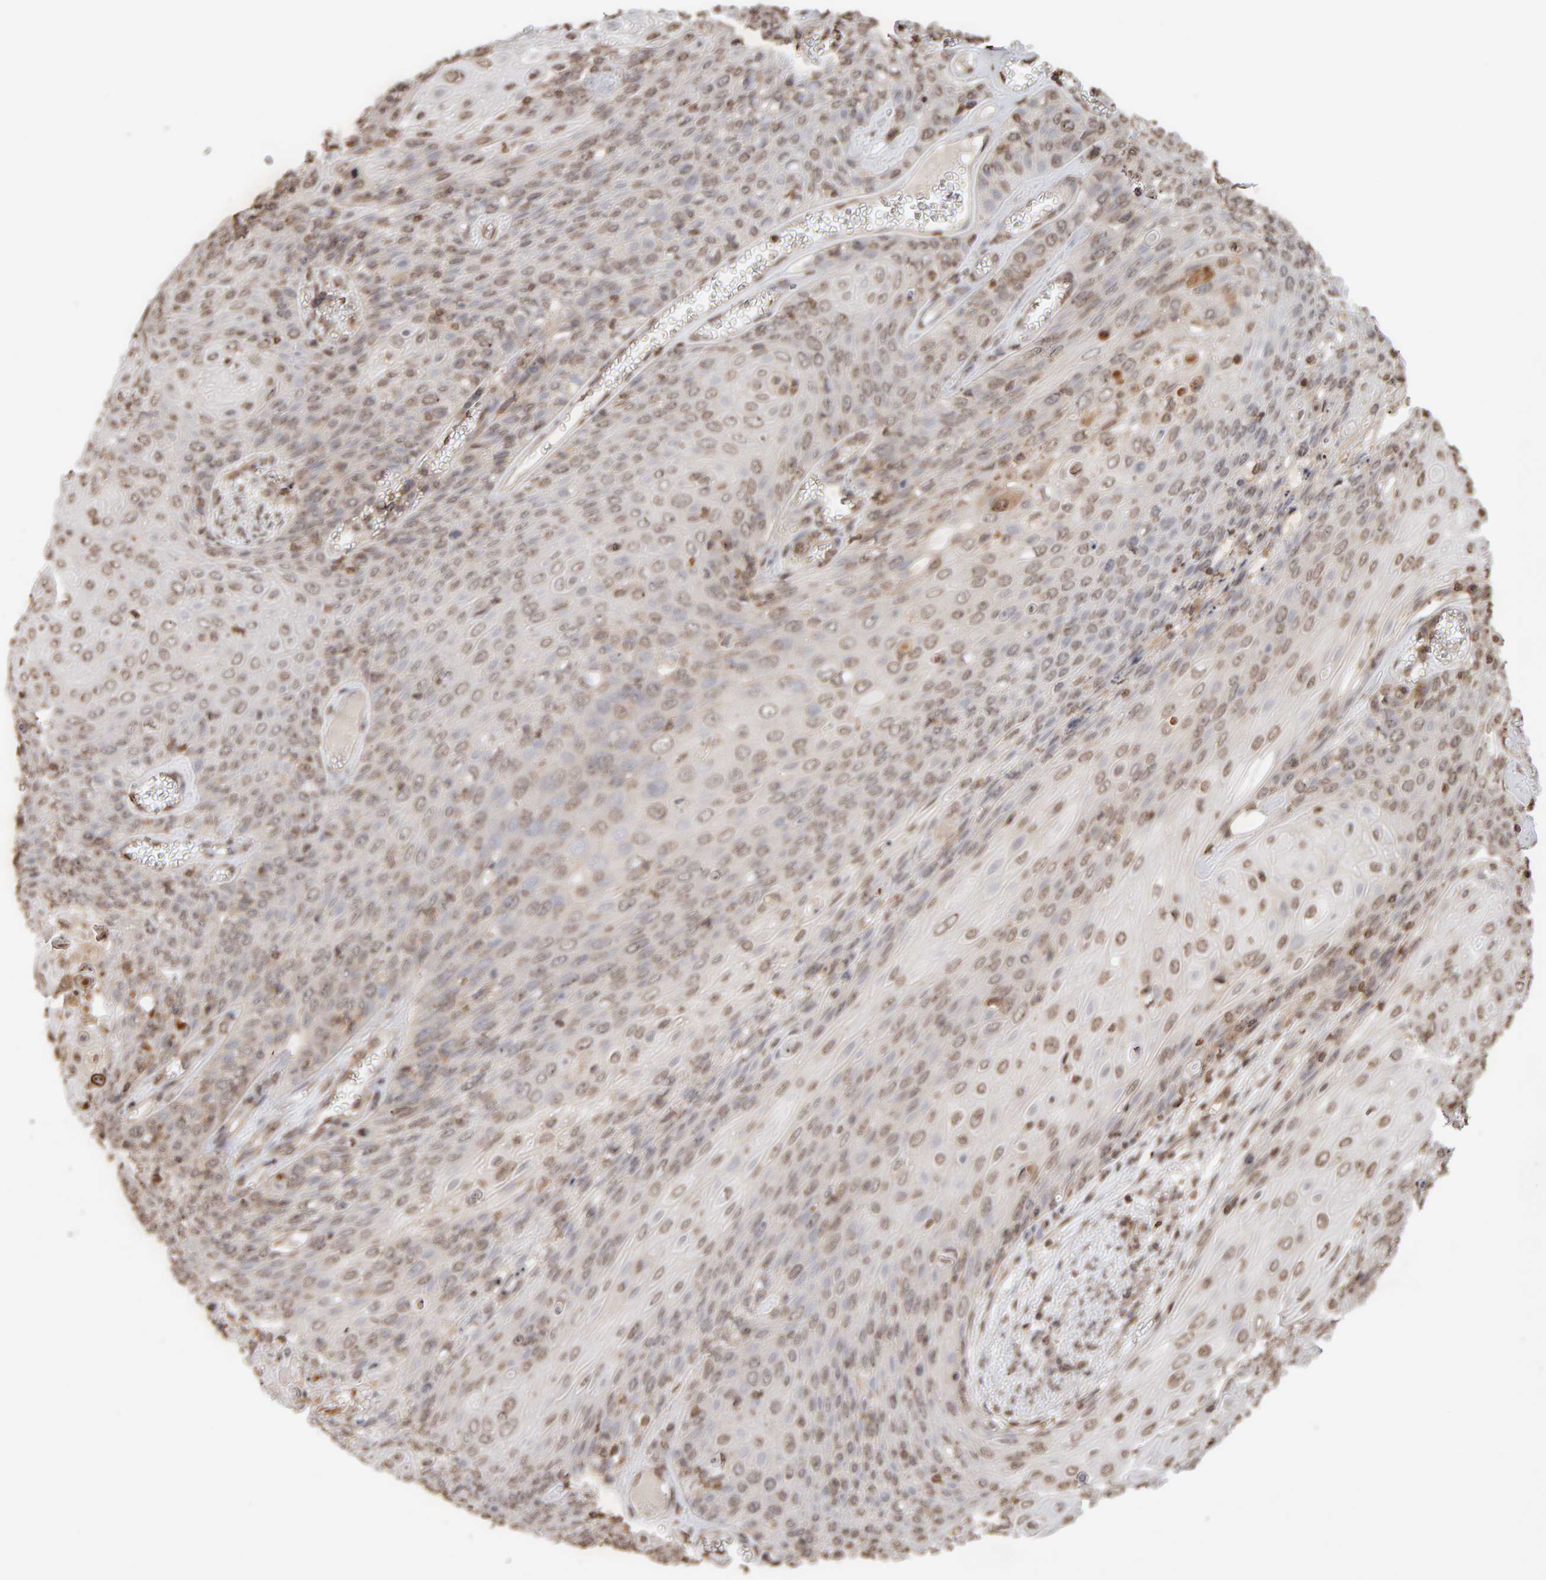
{"staining": {"intensity": "weak", "quantity": ">75%", "location": "nuclear"}, "tissue": "cervical cancer", "cell_type": "Tumor cells", "image_type": "cancer", "snomed": [{"axis": "morphology", "description": "Squamous cell carcinoma, NOS"}, {"axis": "topography", "description": "Cervix"}], "caption": "Immunohistochemistry (DAB (3,3'-diaminobenzidine)) staining of human cervical cancer (squamous cell carcinoma) shows weak nuclear protein staining in about >75% of tumor cells. The protein of interest is shown in brown color, while the nuclei are stained blue.", "gene": "DNAJB5", "patient": {"sex": "female", "age": 39}}